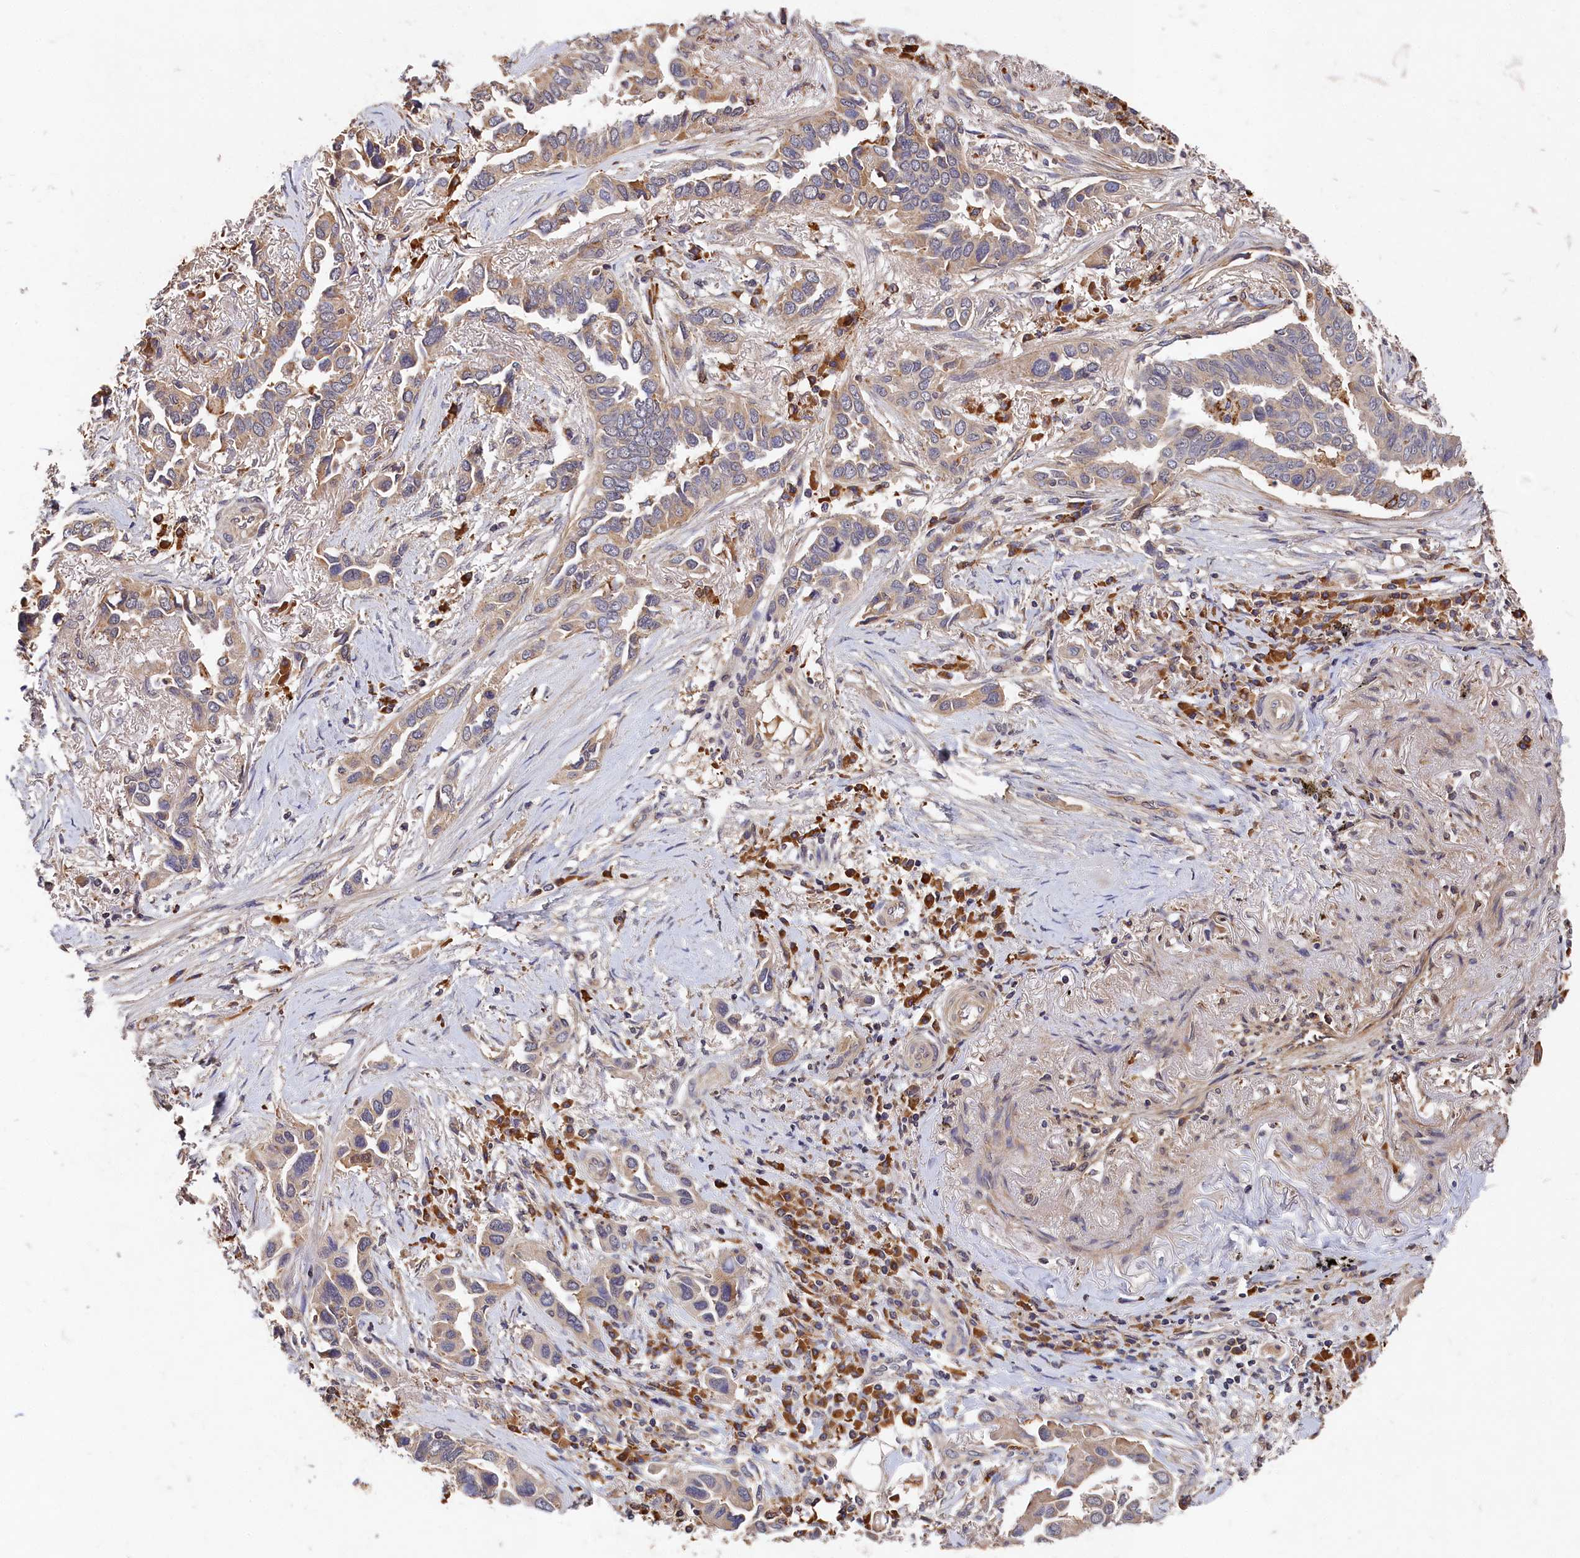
{"staining": {"intensity": "weak", "quantity": "25%-75%", "location": "cytoplasmic/membranous"}, "tissue": "lung cancer", "cell_type": "Tumor cells", "image_type": "cancer", "snomed": [{"axis": "morphology", "description": "Adenocarcinoma, NOS"}, {"axis": "topography", "description": "Lung"}], "caption": "This is an image of IHC staining of lung cancer, which shows weak positivity in the cytoplasmic/membranous of tumor cells.", "gene": "DHRS11", "patient": {"sex": "female", "age": 76}}